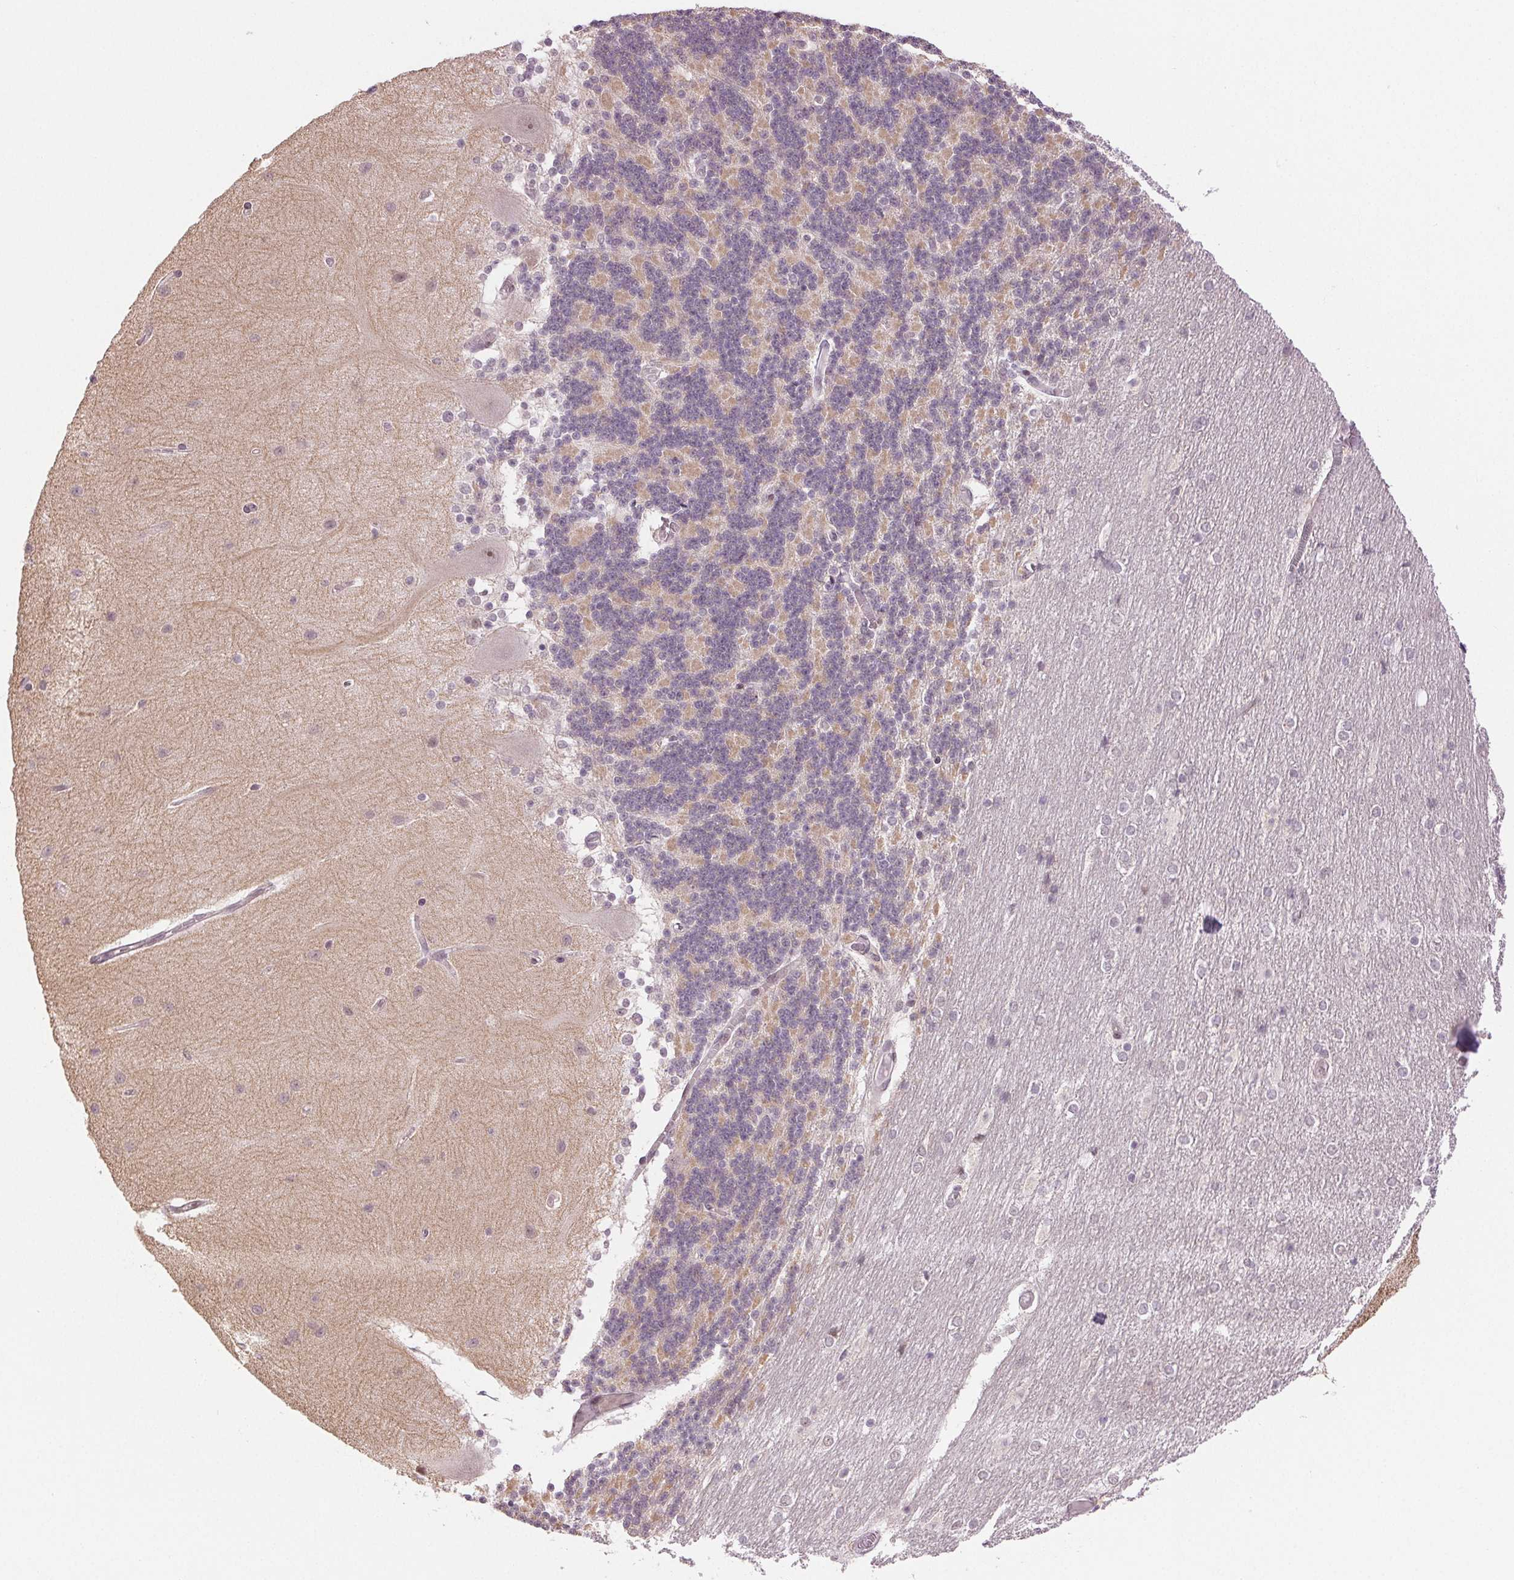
{"staining": {"intensity": "negative", "quantity": "none", "location": "none"}, "tissue": "cerebellum", "cell_type": "Cells in granular layer", "image_type": "normal", "snomed": [{"axis": "morphology", "description": "Normal tissue, NOS"}, {"axis": "topography", "description": "Cerebellum"}], "caption": "Human cerebellum stained for a protein using IHC exhibits no positivity in cells in granular layer.", "gene": "GRHL3", "patient": {"sex": "female", "age": 54}}